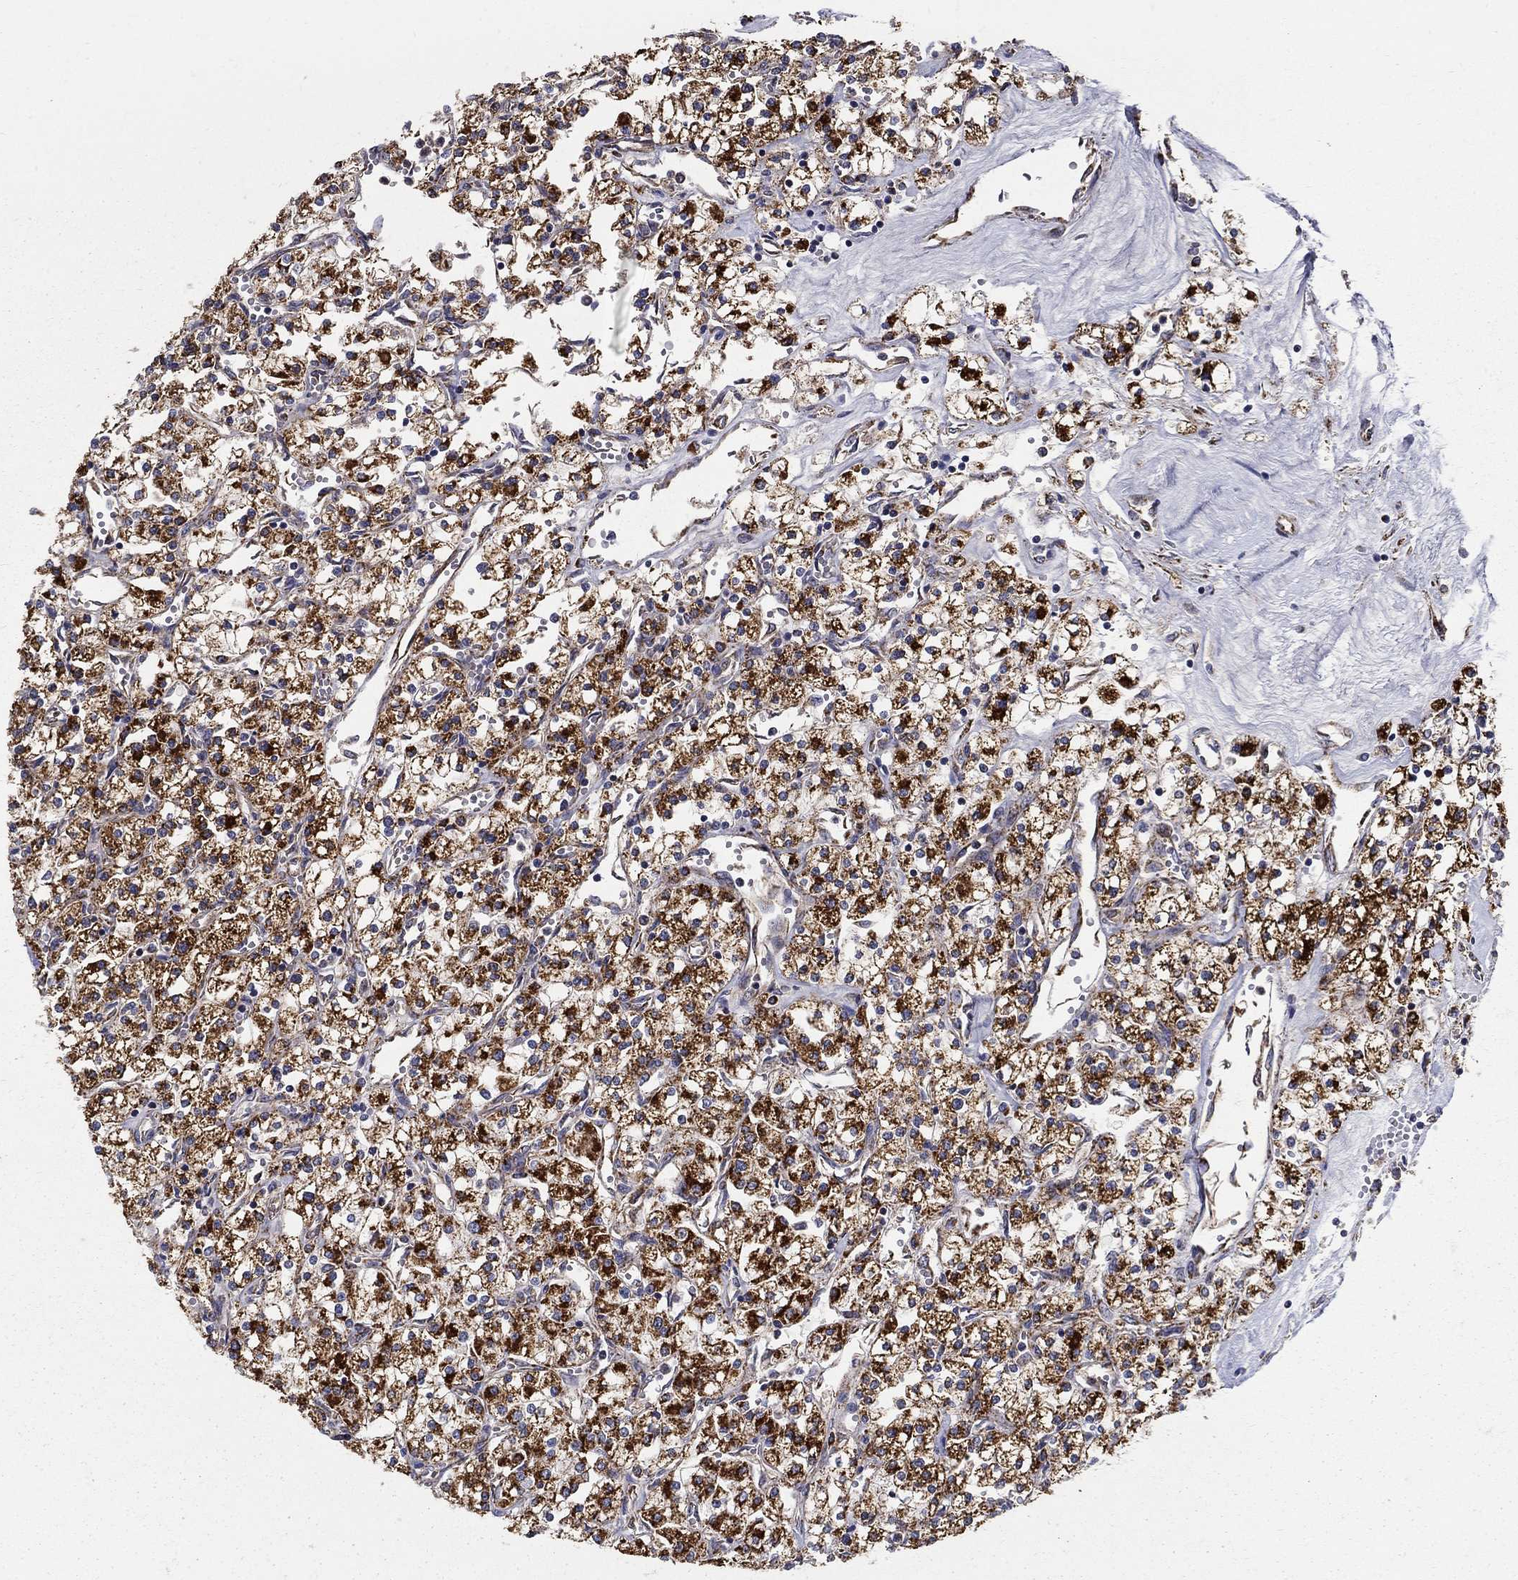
{"staining": {"intensity": "strong", "quantity": ">75%", "location": "cytoplasmic/membranous"}, "tissue": "renal cancer", "cell_type": "Tumor cells", "image_type": "cancer", "snomed": [{"axis": "morphology", "description": "Adenocarcinoma, NOS"}, {"axis": "topography", "description": "Kidney"}], "caption": "Immunohistochemistry (IHC) micrograph of renal cancer stained for a protein (brown), which displays high levels of strong cytoplasmic/membranous expression in about >75% of tumor cells.", "gene": "GCSH", "patient": {"sex": "male", "age": 80}}